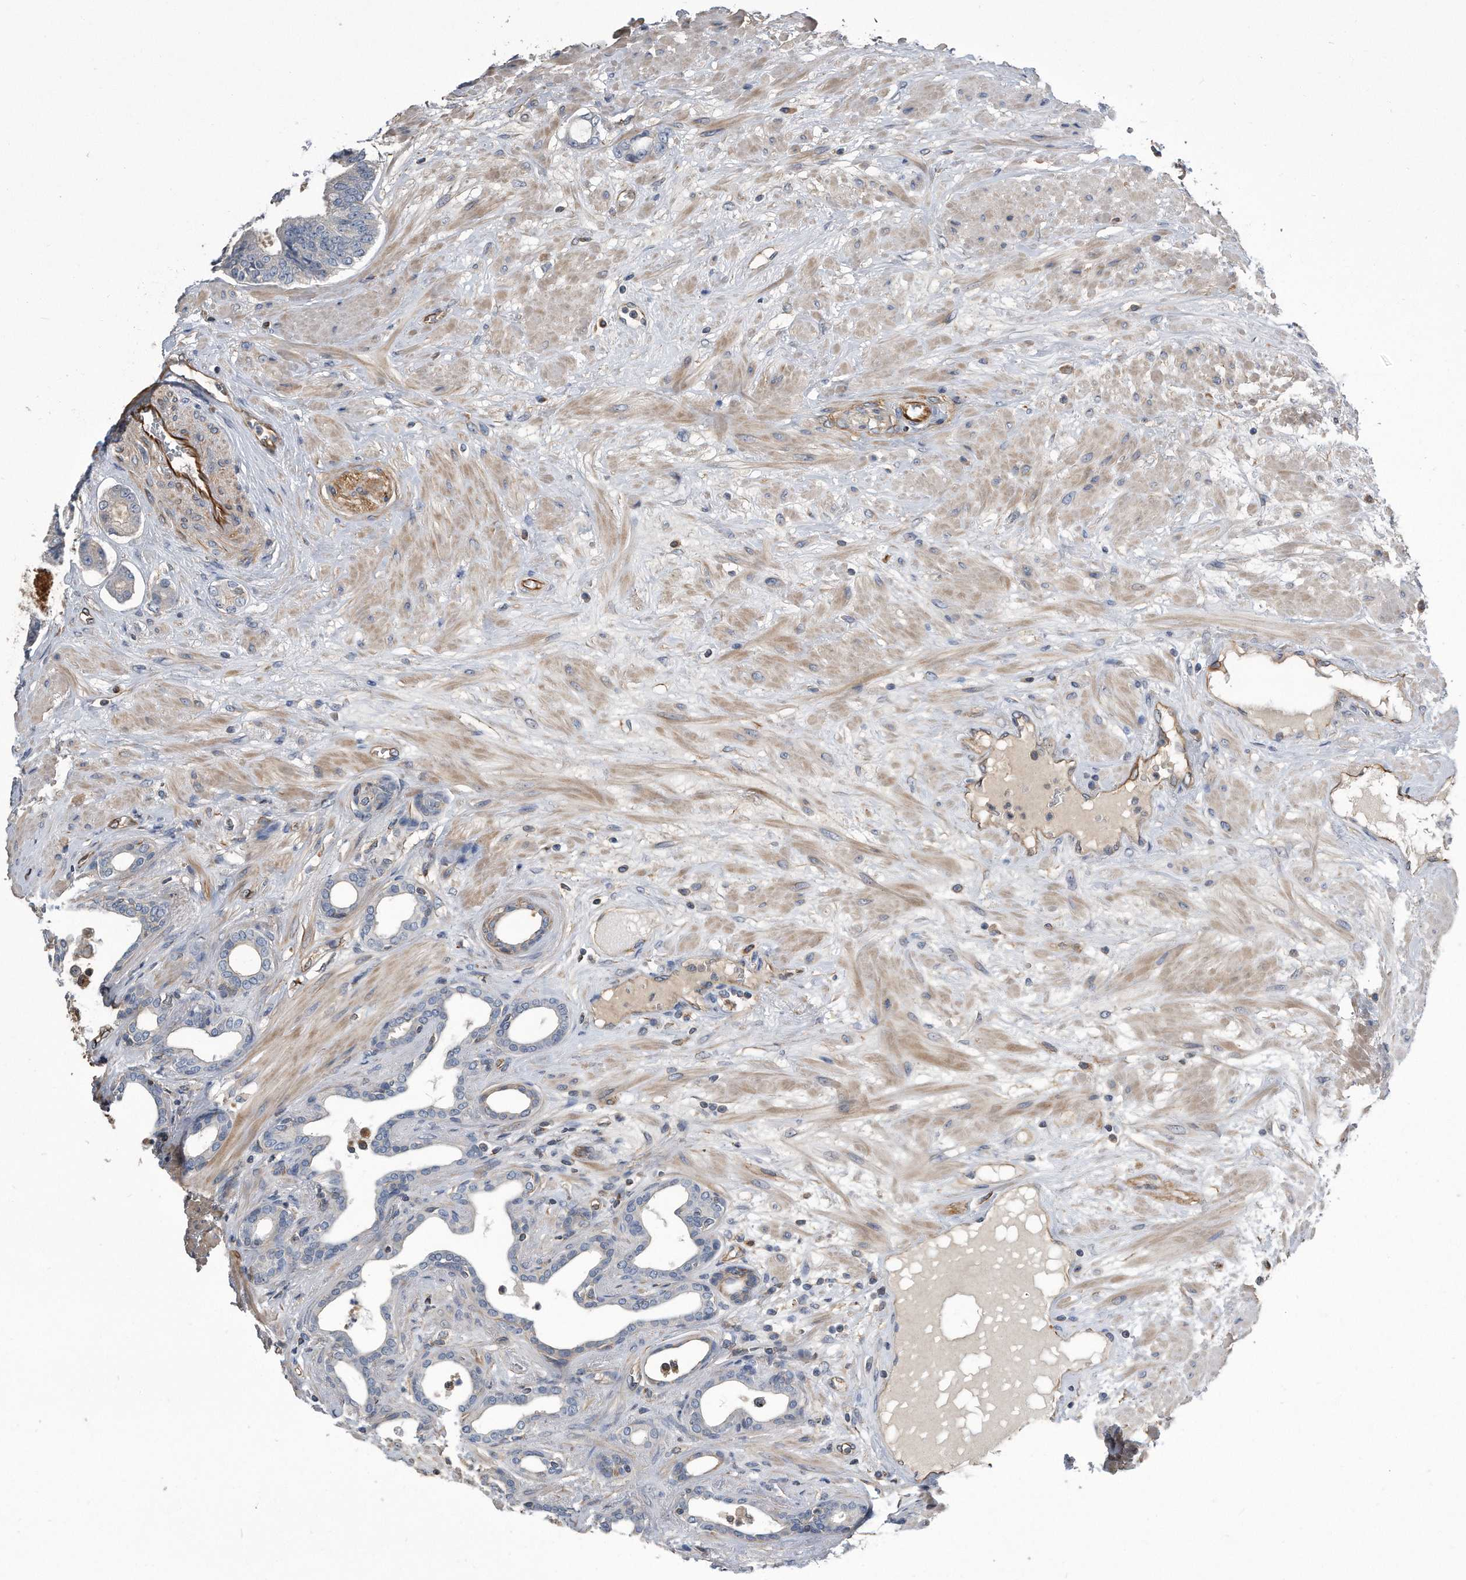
{"staining": {"intensity": "negative", "quantity": "none", "location": "none"}, "tissue": "prostate cancer", "cell_type": "Tumor cells", "image_type": "cancer", "snomed": [{"axis": "morphology", "description": "Adenocarcinoma, Low grade"}, {"axis": "topography", "description": "Prostate"}], "caption": "Immunohistochemical staining of prostate low-grade adenocarcinoma shows no significant expression in tumor cells.", "gene": "GPC1", "patient": {"sex": "male", "age": 60}}